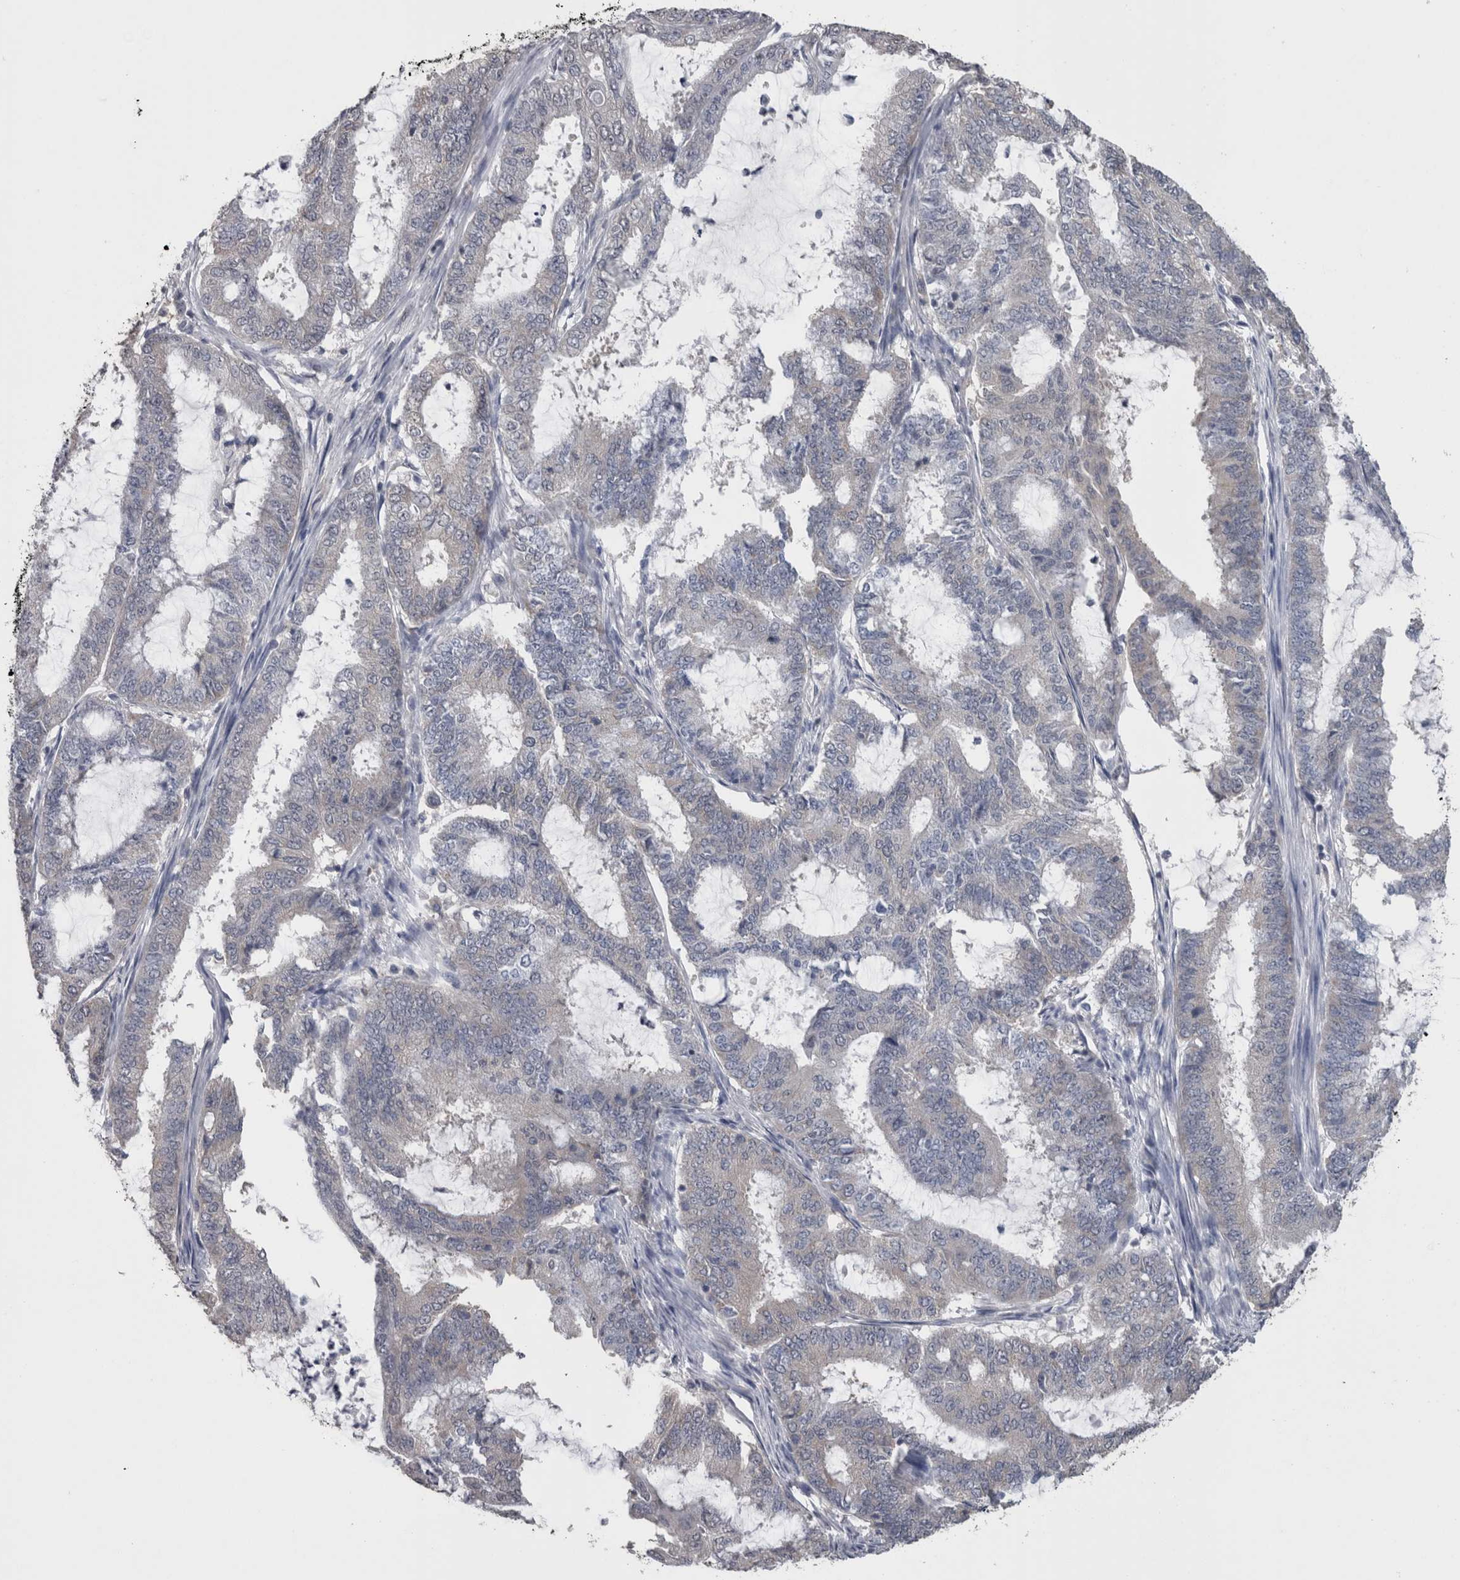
{"staining": {"intensity": "negative", "quantity": "none", "location": "none"}, "tissue": "endometrial cancer", "cell_type": "Tumor cells", "image_type": "cancer", "snomed": [{"axis": "morphology", "description": "Adenocarcinoma, NOS"}, {"axis": "topography", "description": "Endometrium"}], "caption": "Tumor cells are negative for brown protein staining in adenocarcinoma (endometrial).", "gene": "DDX6", "patient": {"sex": "female", "age": 51}}